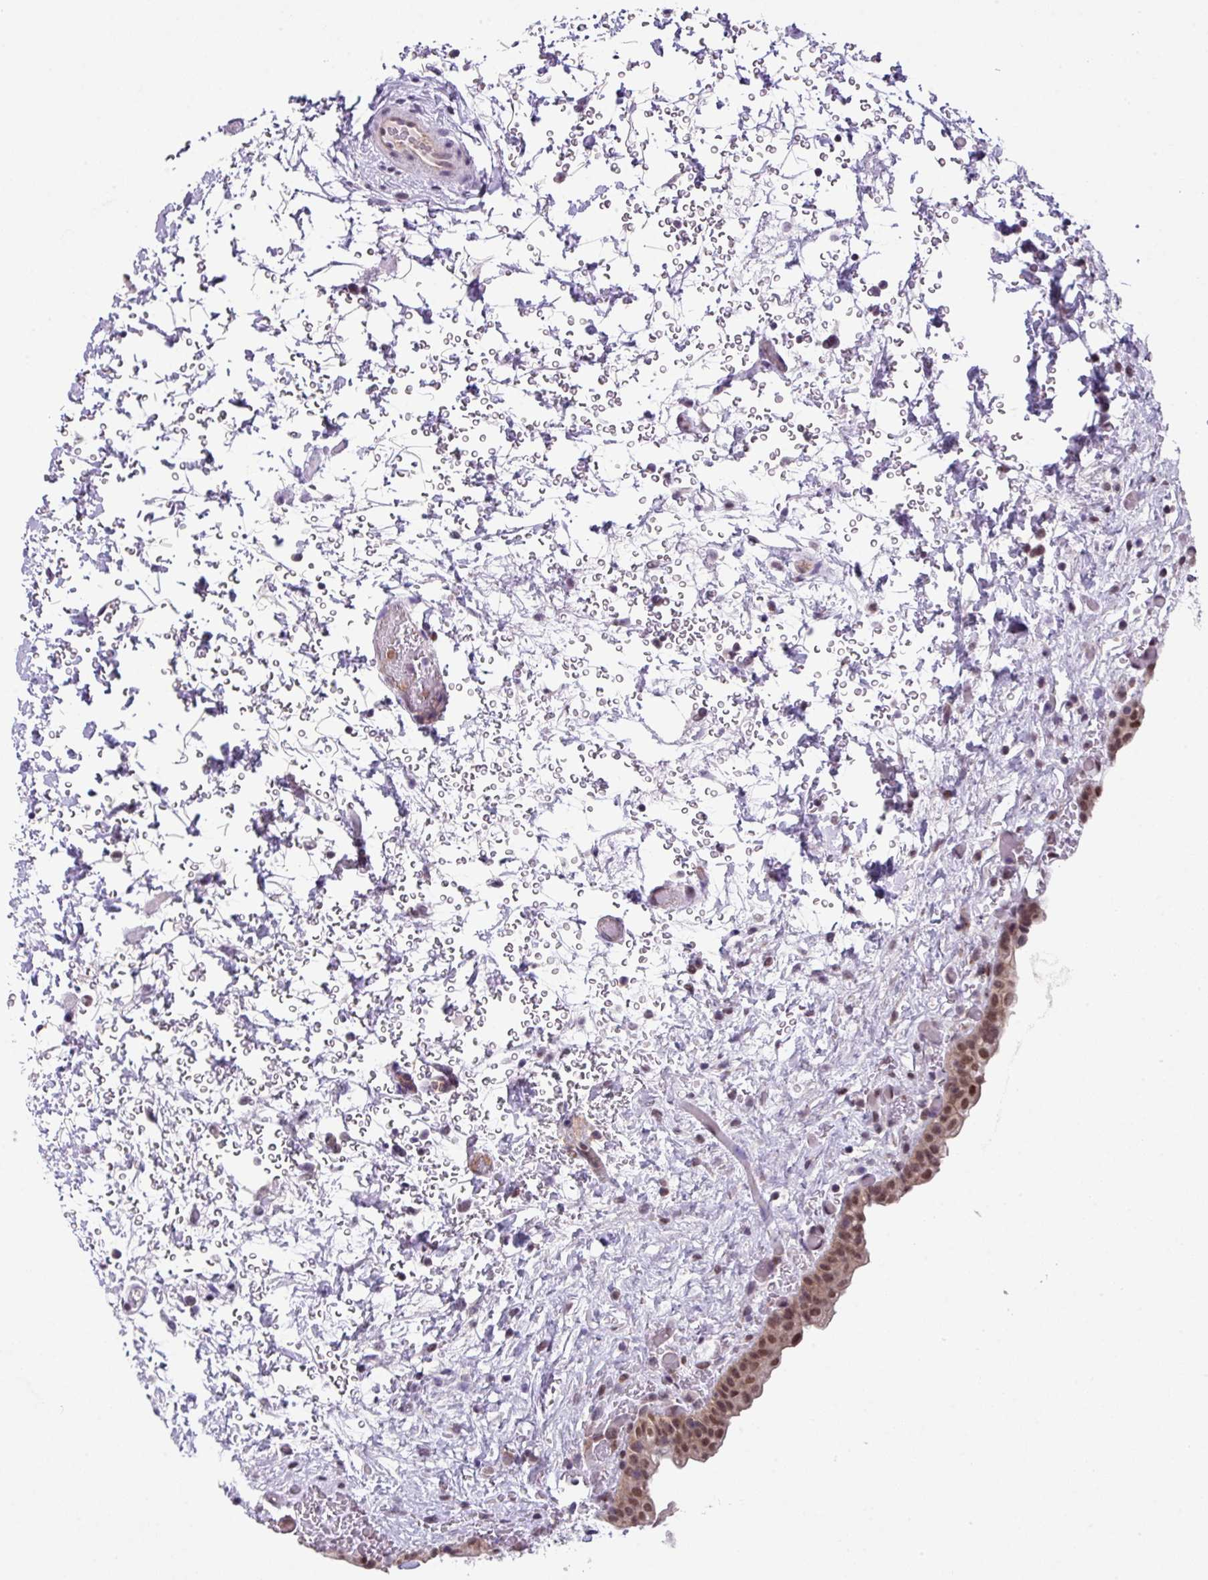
{"staining": {"intensity": "moderate", "quantity": "25%-75%", "location": "nuclear"}, "tissue": "urinary bladder", "cell_type": "Urothelial cells", "image_type": "normal", "snomed": [{"axis": "morphology", "description": "Normal tissue, NOS"}, {"axis": "topography", "description": "Urinary bladder"}], "caption": "A micrograph showing moderate nuclear staining in about 25%-75% of urothelial cells in unremarkable urinary bladder, as visualized by brown immunohistochemical staining.", "gene": "ZFP3", "patient": {"sex": "male", "age": 69}}